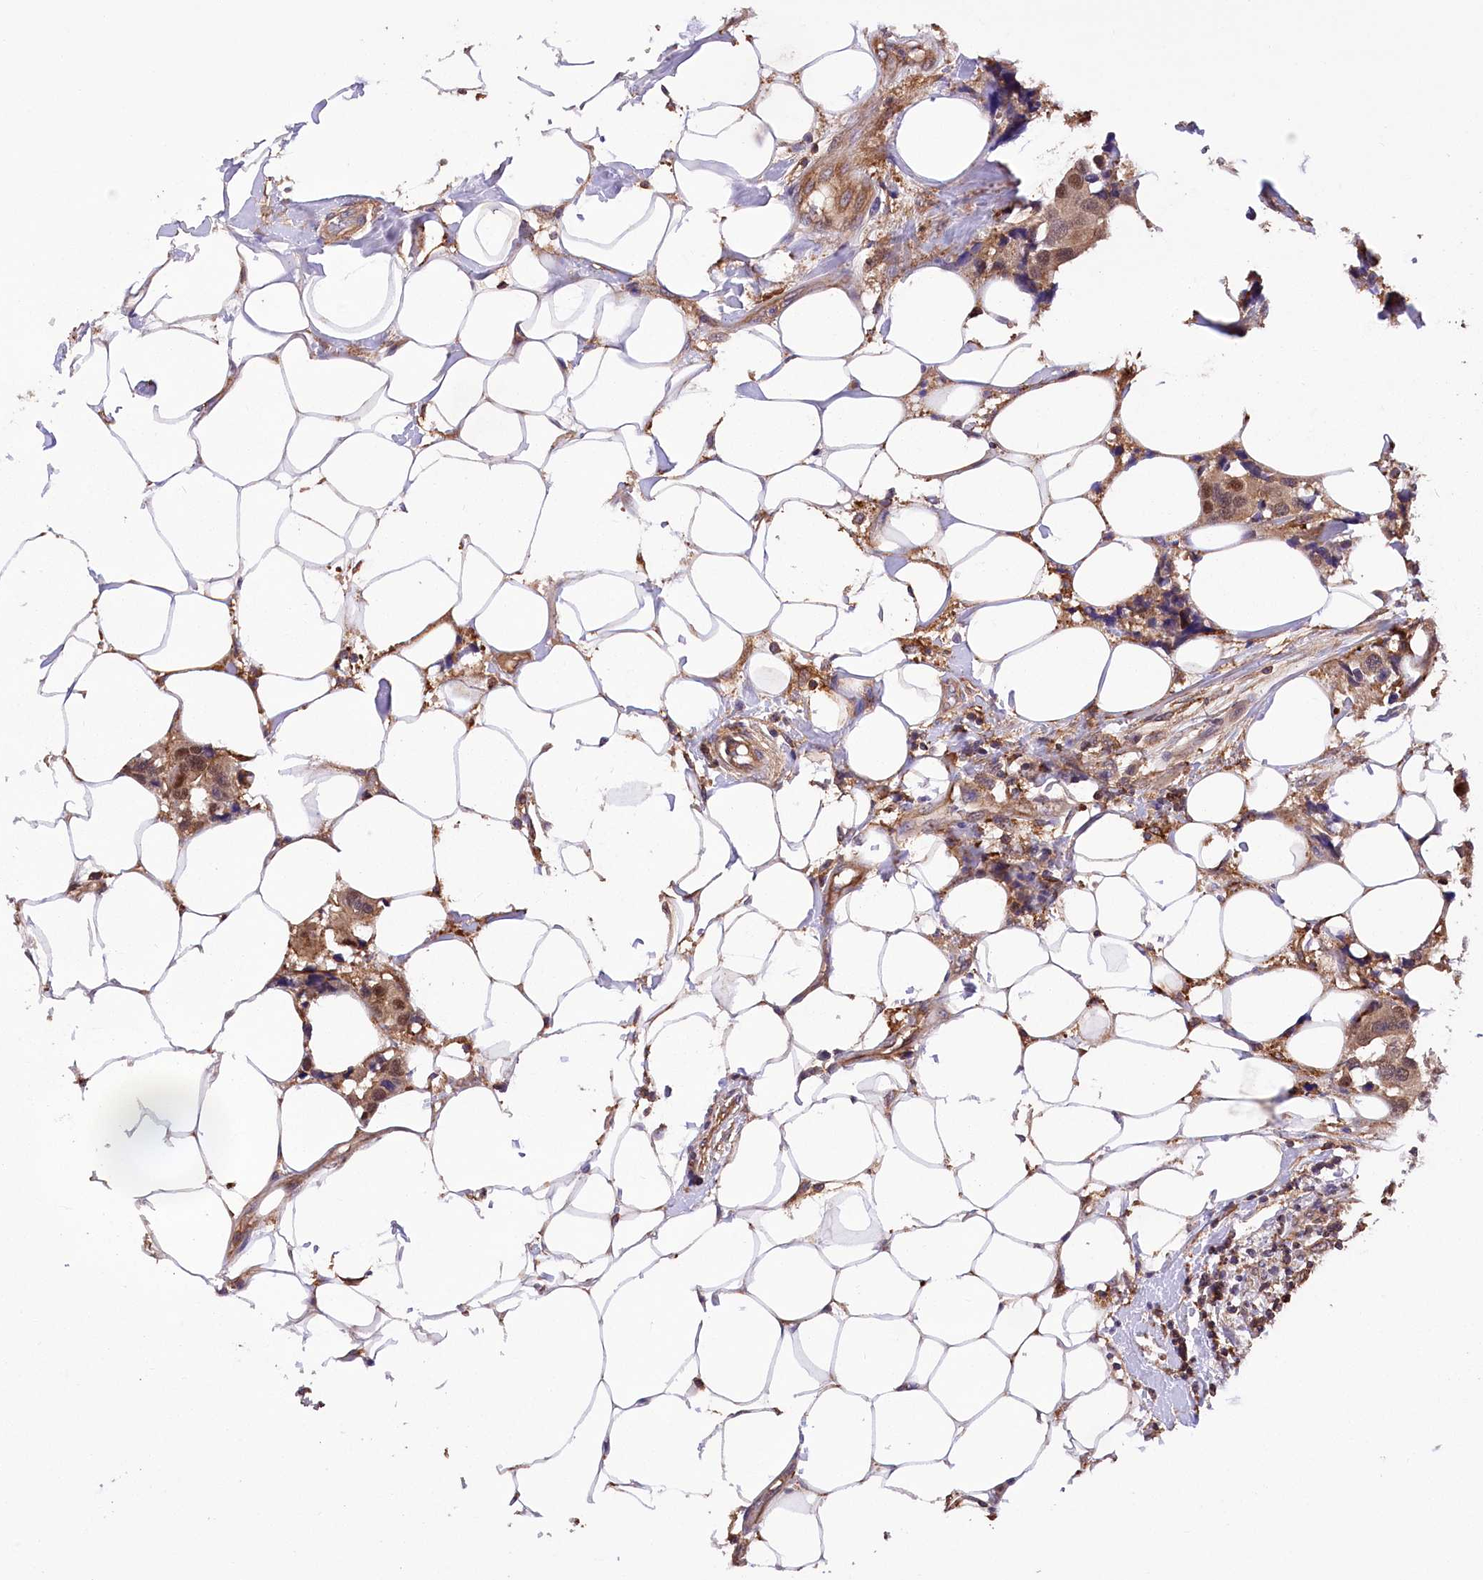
{"staining": {"intensity": "moderate", "quantity": ">75%", "location": "cytoplasmic/membranous,nuclear"}, "tissue": "breast cancer", "cell_type": "Tumor cells", "image_type": "cancer", "snomed": [{"axis": "morphology", "description": "Normal tissue, NOS"}, {"axis": "morphology", "description": "Duct carcinoma"}, {"axis": "topography", "description": "Breast"}], "caption": "Breast cancer stained with a brown dye demonstrates moderate cytoplasmic/membranous and nuclear positive expression in about >75% of tumor cells.", "gene": "DPP3", "patient": {"sex": "female", "age": 39}}